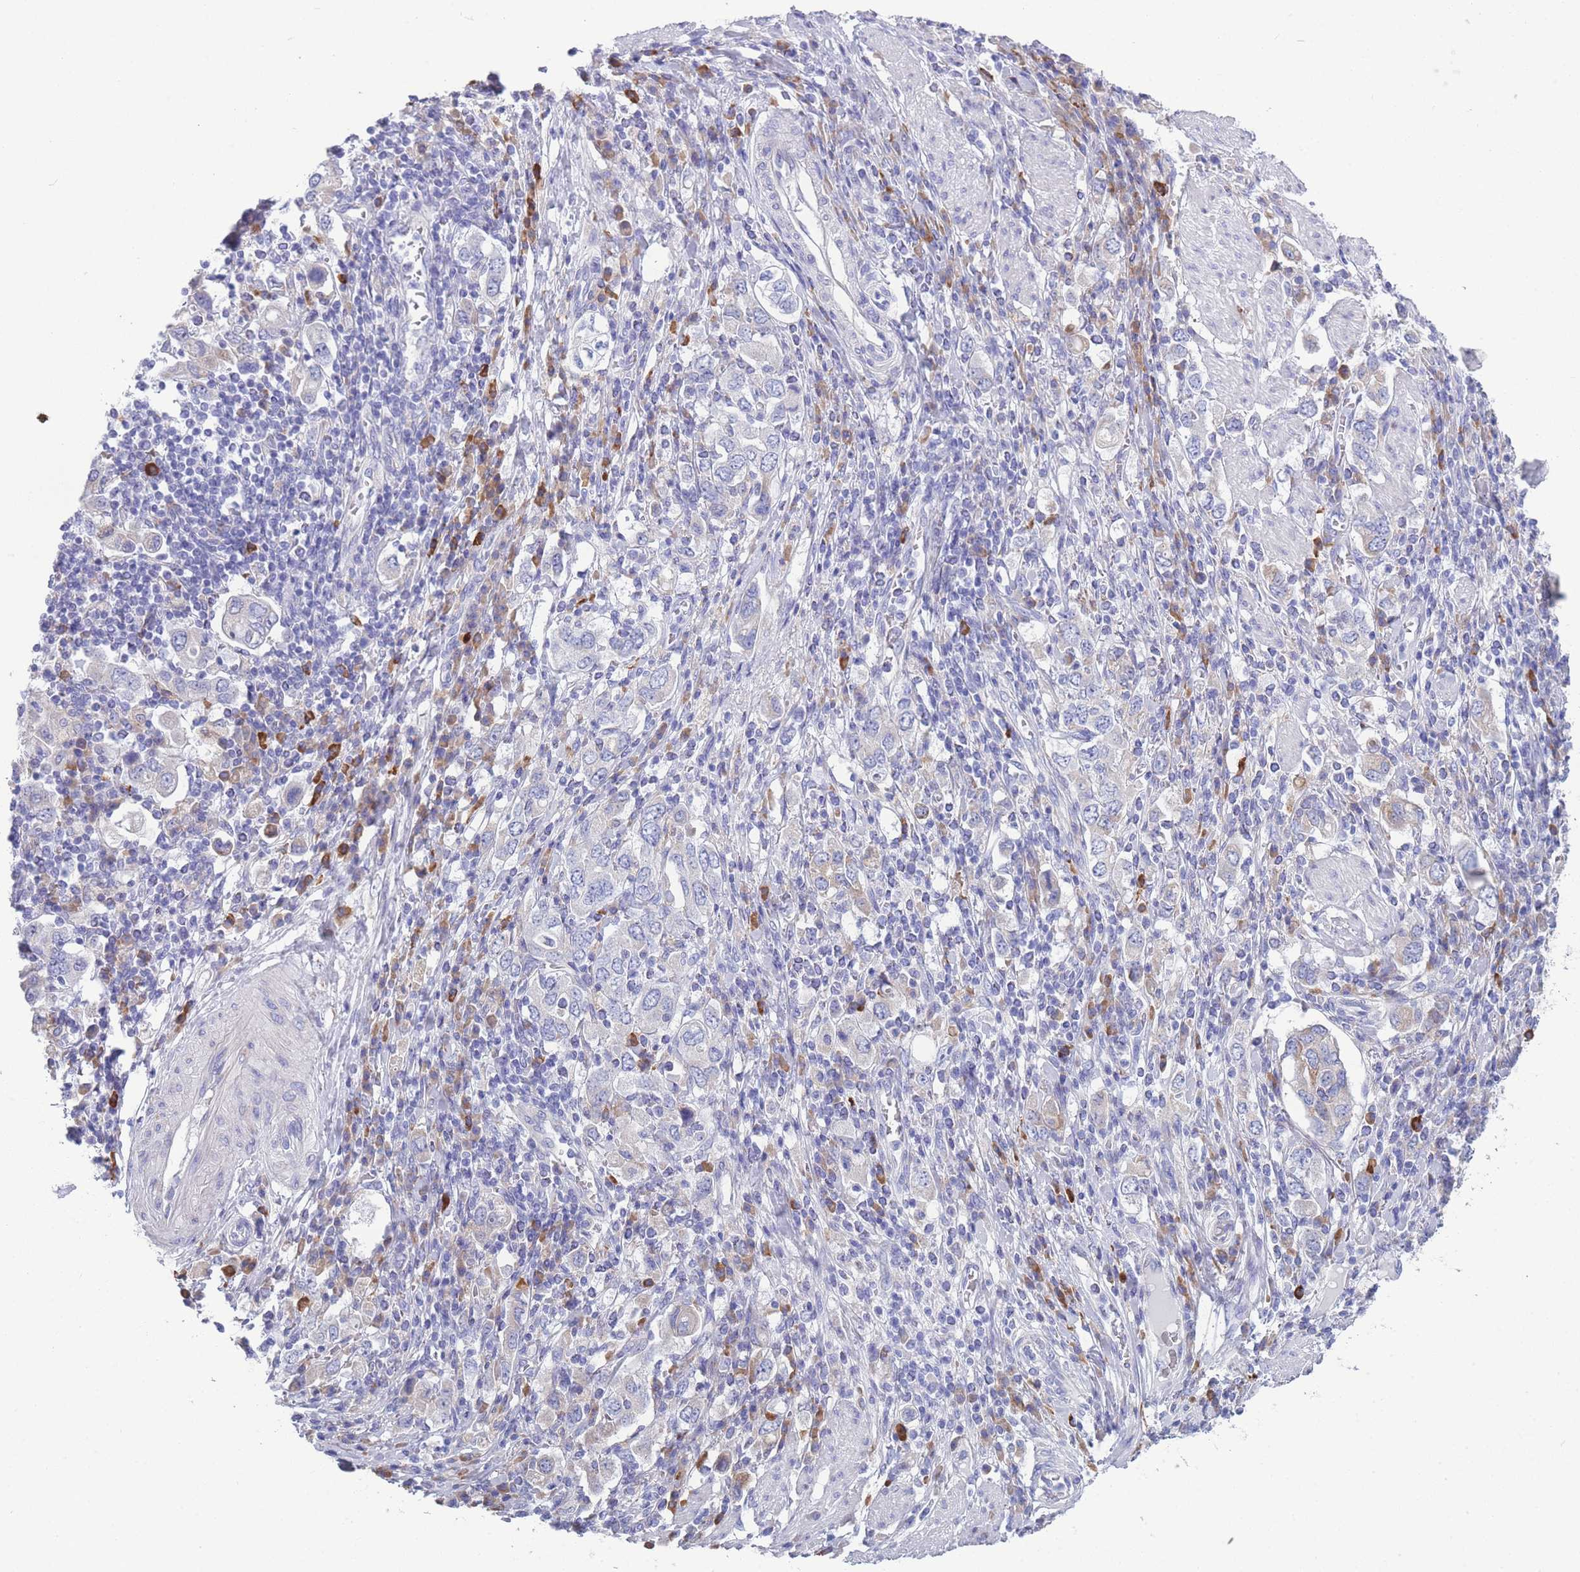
{"staining": {"intensity": "negative", "quantity": "none", "location": "none"}, "tissue": "stomach cancer", "cell_type": "Tumor cells", "image_type": "cancer", "snomed": [{"axis": "morphology", "description": "Adenocarcinoma, NOS"}, {"axis": "topography", "description": "Stomach, upper"}, {"axis": "topography", "description": "Stomach"}], "caption": "High magnification brightfield microscopy of stomach cancer stained with DAB (brown) and counterstained with hematoxylin (blue): tumor cells show no significant positivity.", "gene": "XKR8", "patient": {"sex": "male", "age": 62}}